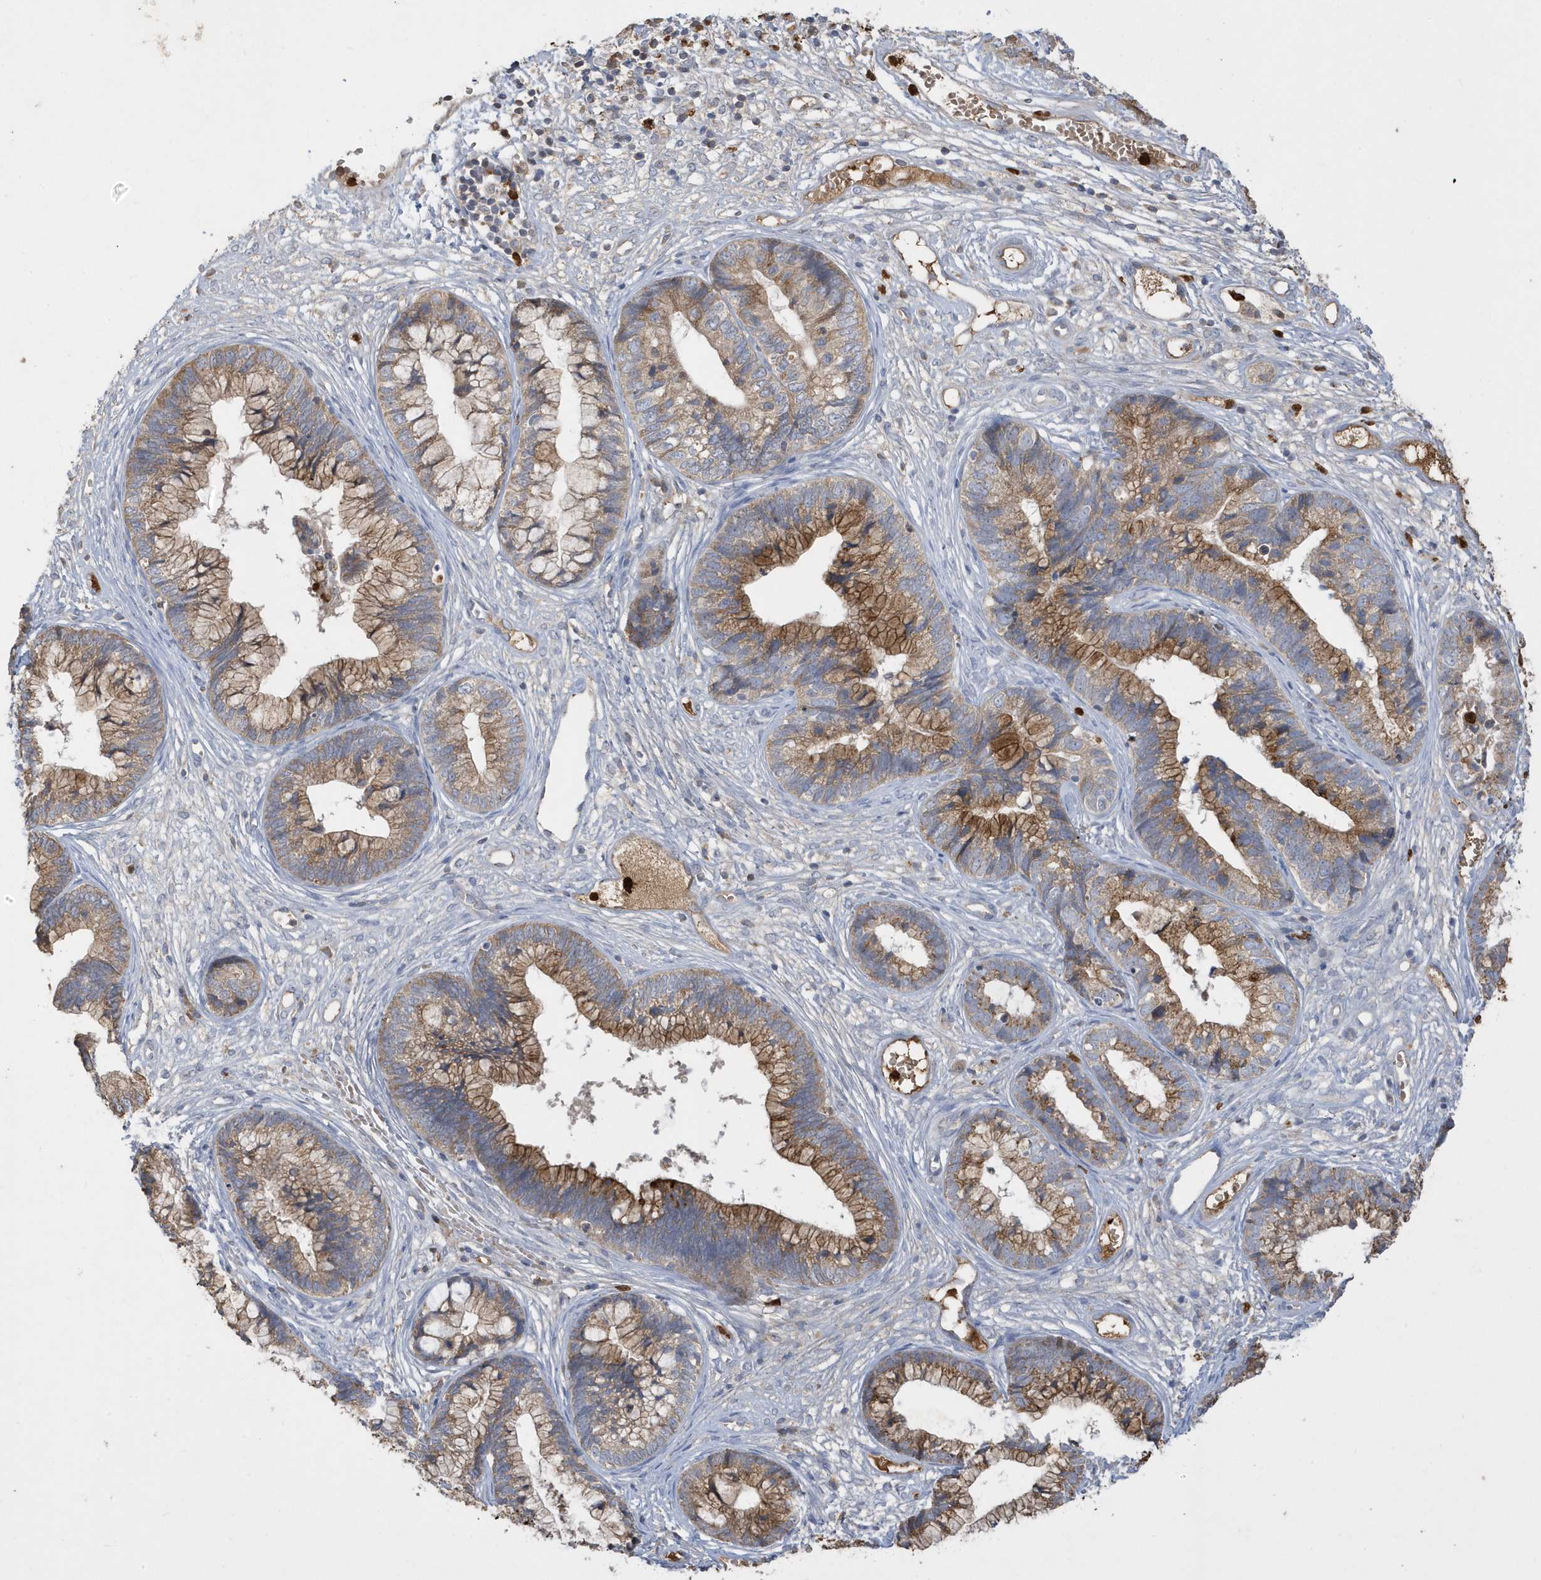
{"staining": {"intensity": "moderate", "quantity": ">75%", "location": "cytoplasmic/membranous"}, "tissue": "cervical cancer", "cell_type": "Tumor cells", "image_type": "cancer", "snomed": [{"axis": "morphology", "description": "Adenocarcinoma, NOS"}, {"axis": "topography", "description": "Cervix"}], "caption": "IHC staining of cervical cancer, which displays medium levels of moderate cytoplasmic/membranous positivity in about >75% of tumor cells indicating moderate cytoplasmic/membranous protein staining. The staining was performed using DAB (brown) for protein detection and nuclei were counterstained in hematoxylin (blue).", "gene": "DPP9", "patient": {"sex": "female", "age": 44}}